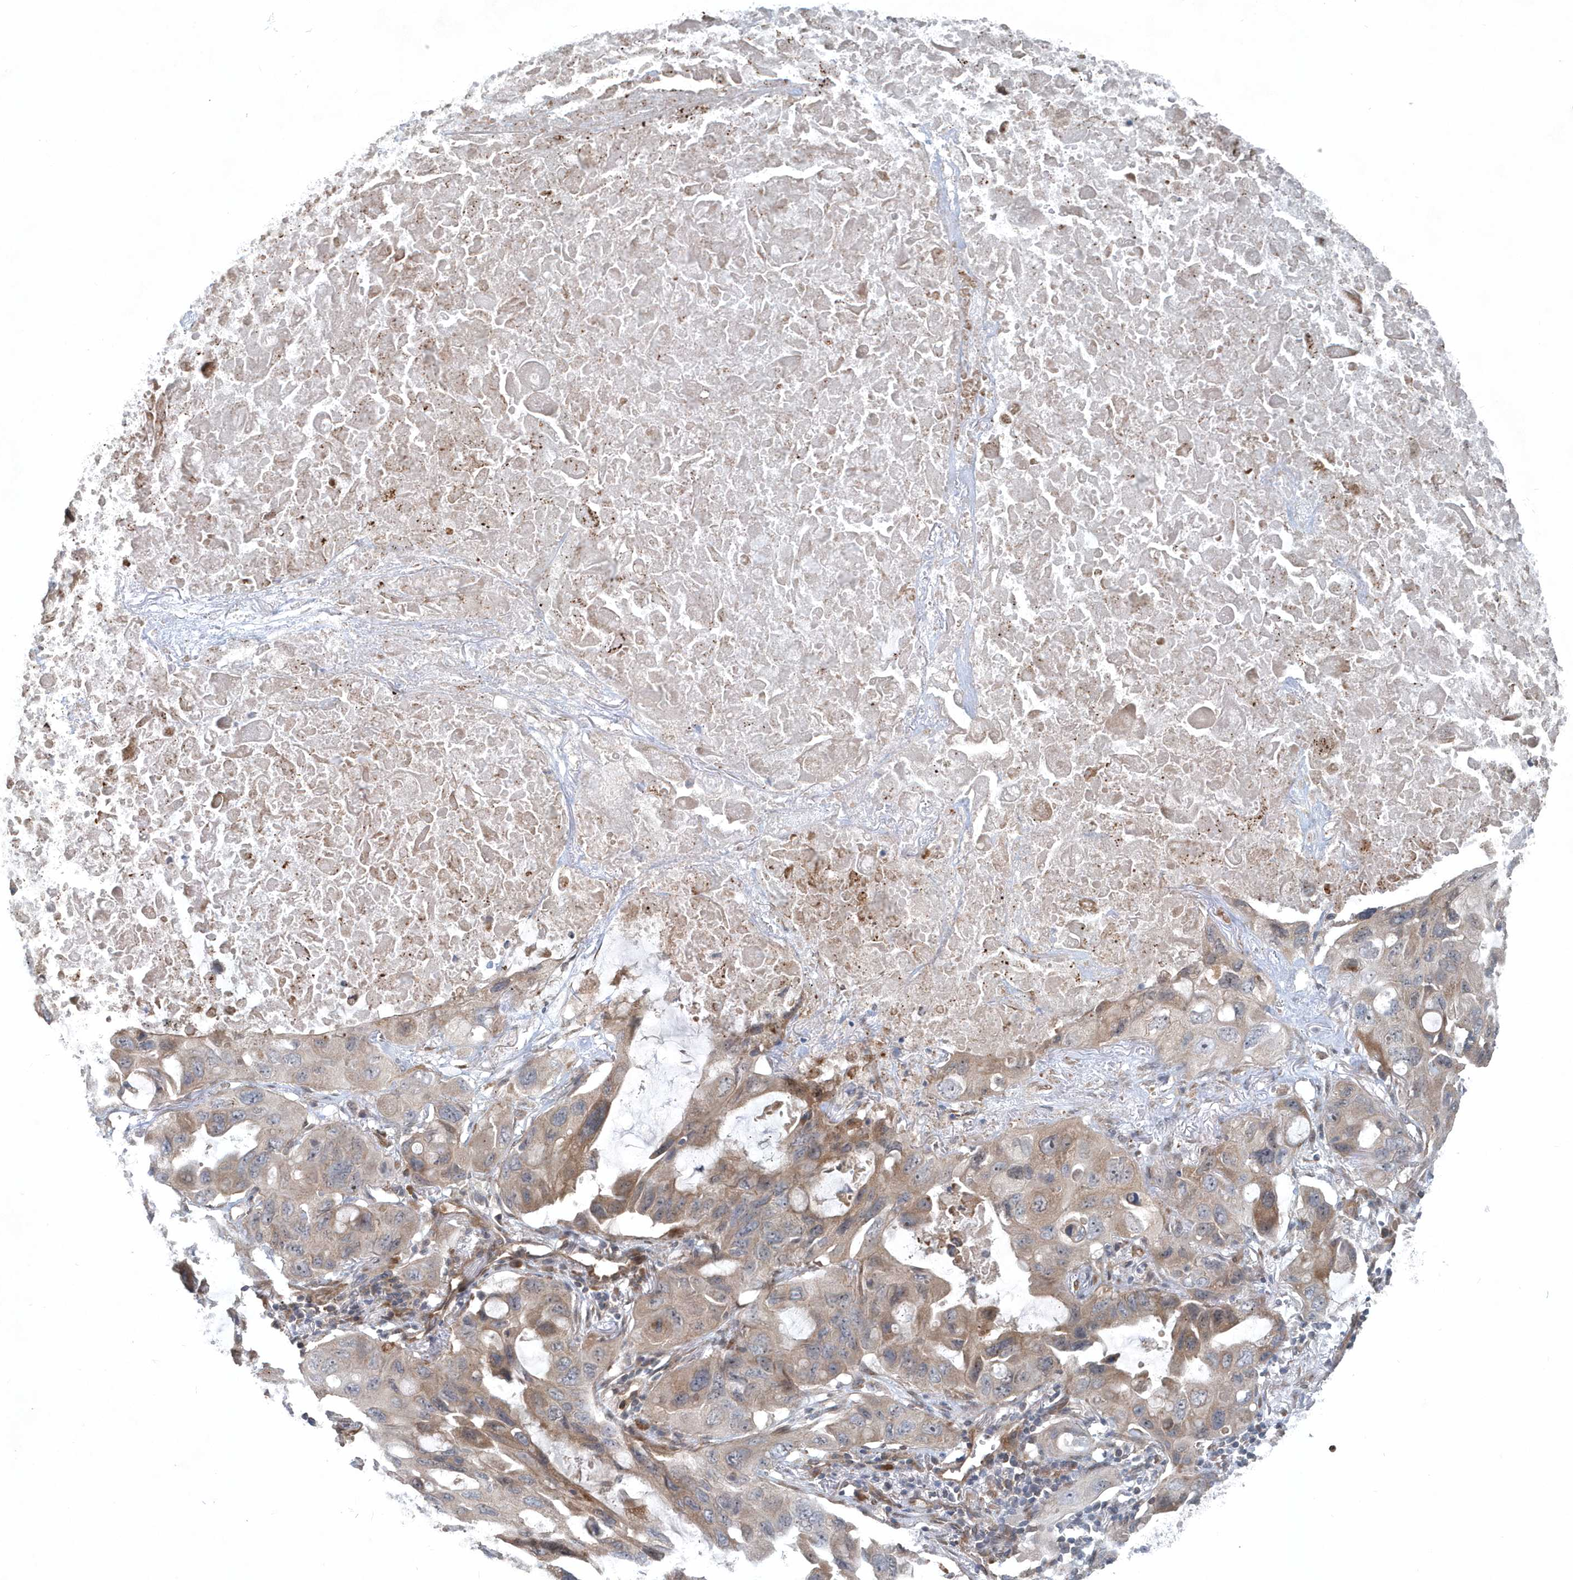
{"staining": {"intensity": "weak", "quantity": "25%-75%", "location": "cytoplasmic/membranous"}, "tissue": "lung cancer", "cell_type": "Tumor cells", "image_type": "cancer", "snomed": [{"axis": "morphology", "description": "Squamous cell carcinoma, NOS"}, {"axis": "topography", "description": "Lung"}], "caption": "Immunohistochemical staining of squamous cell carcinoma (lung) exhibits weak cytoplasmic/membranous protein staining in approximately 25%-75% of tumor cells.", "gene": "MCC", "patient": {"sex": "female", "age": 73}}